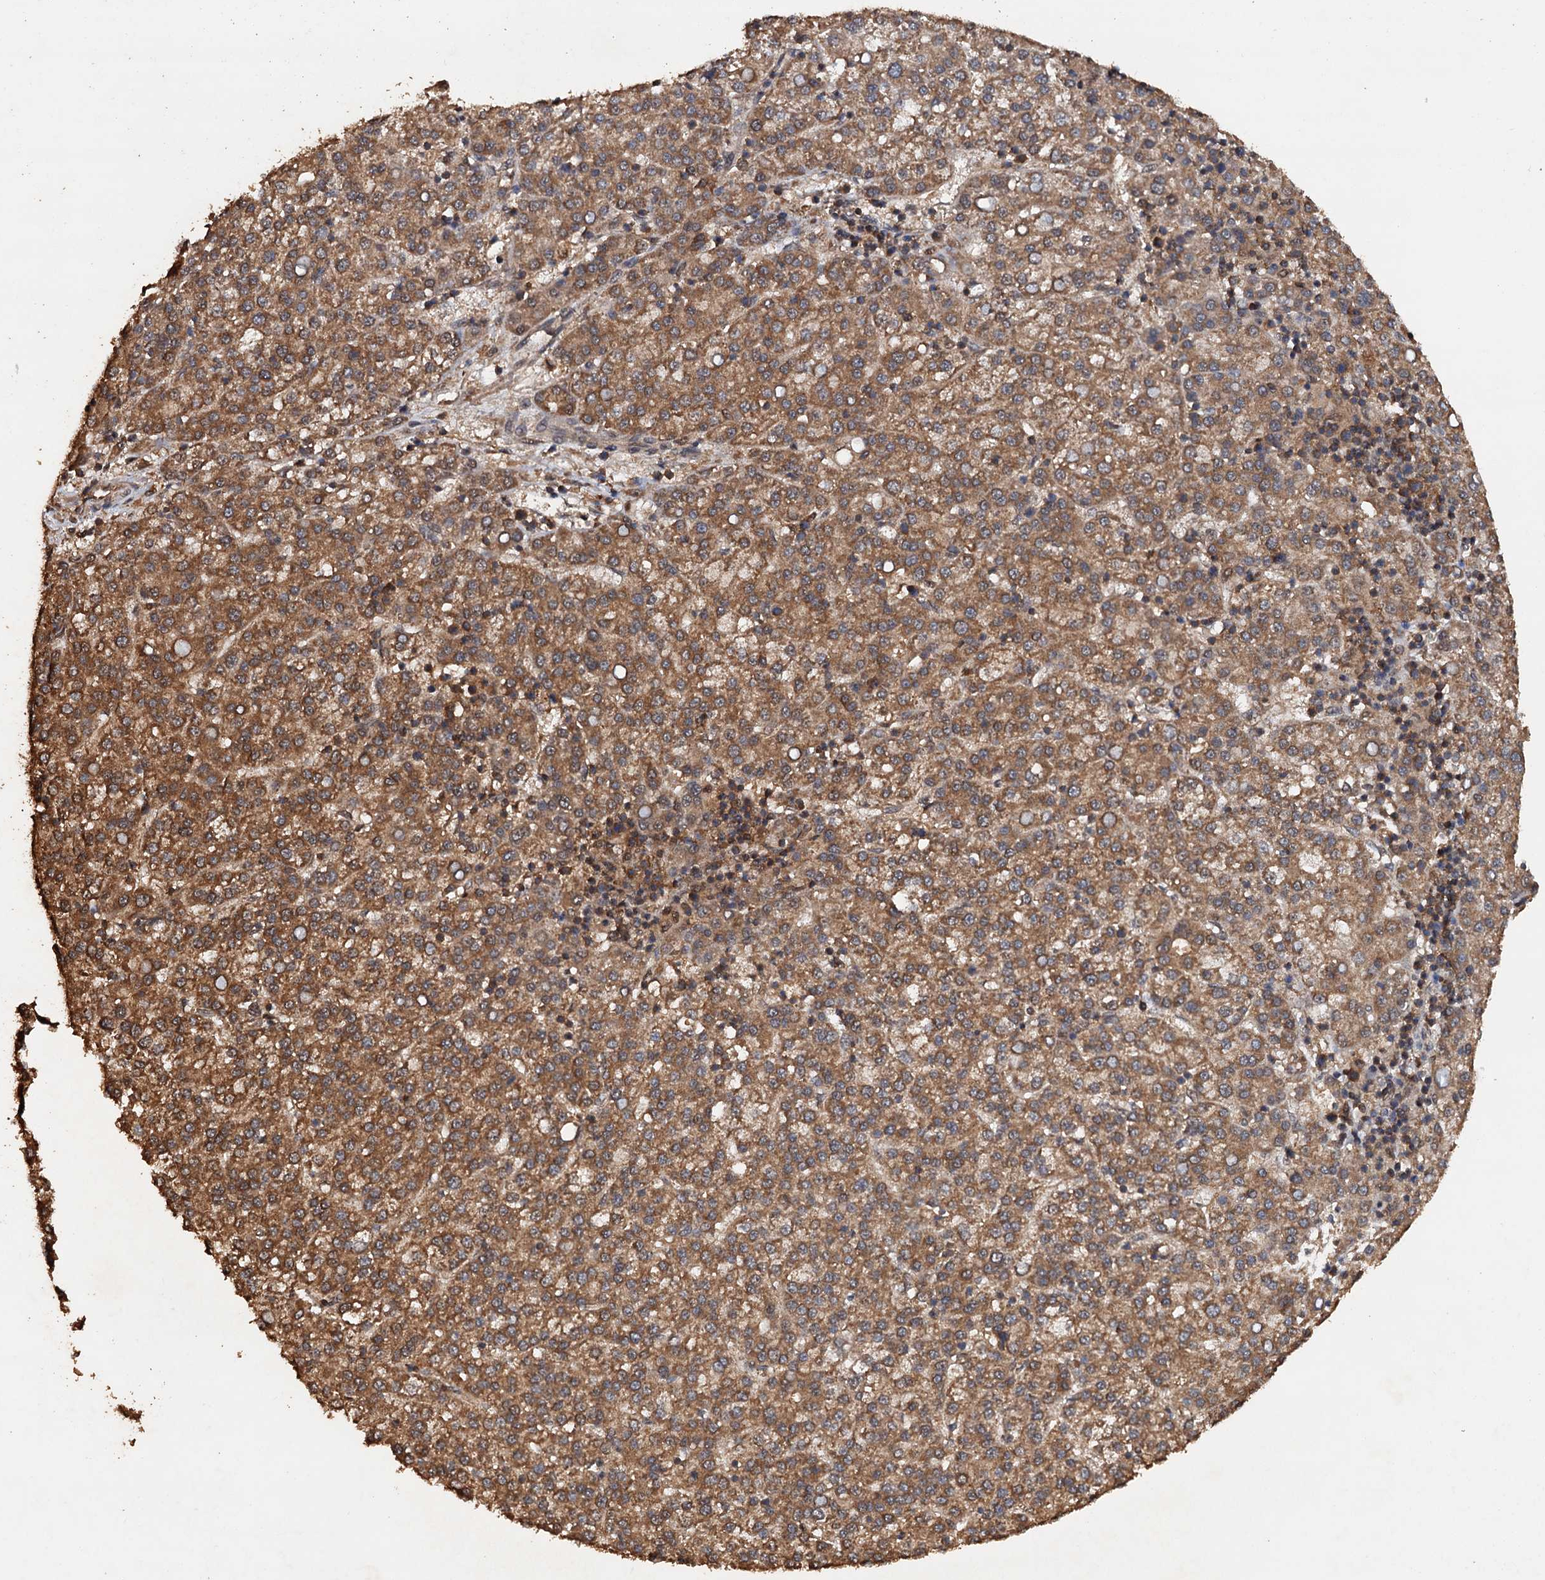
{"staining": {"intensity": "strong", "quantity": ">75%", "location": "cytoplasmic/membranous"}, "tissue": "liver cancer", "cell_type": "Tumor cells", "image_type": "cancer", "snomed": [{"axis": "morphology", "description": "Carcinoma, Hepatocellular, NOS"}, {"axis": "topography", "description": "Liver"}], "caption": "Immunohistochemical staining of hepatocellular carcinoma (liver) shows high levels of strong cytoplasmic/membranous positivity in about >75% of tumor cells.", "gene": "PSMD9", "patient": {"sex": "female", "age": 58}}